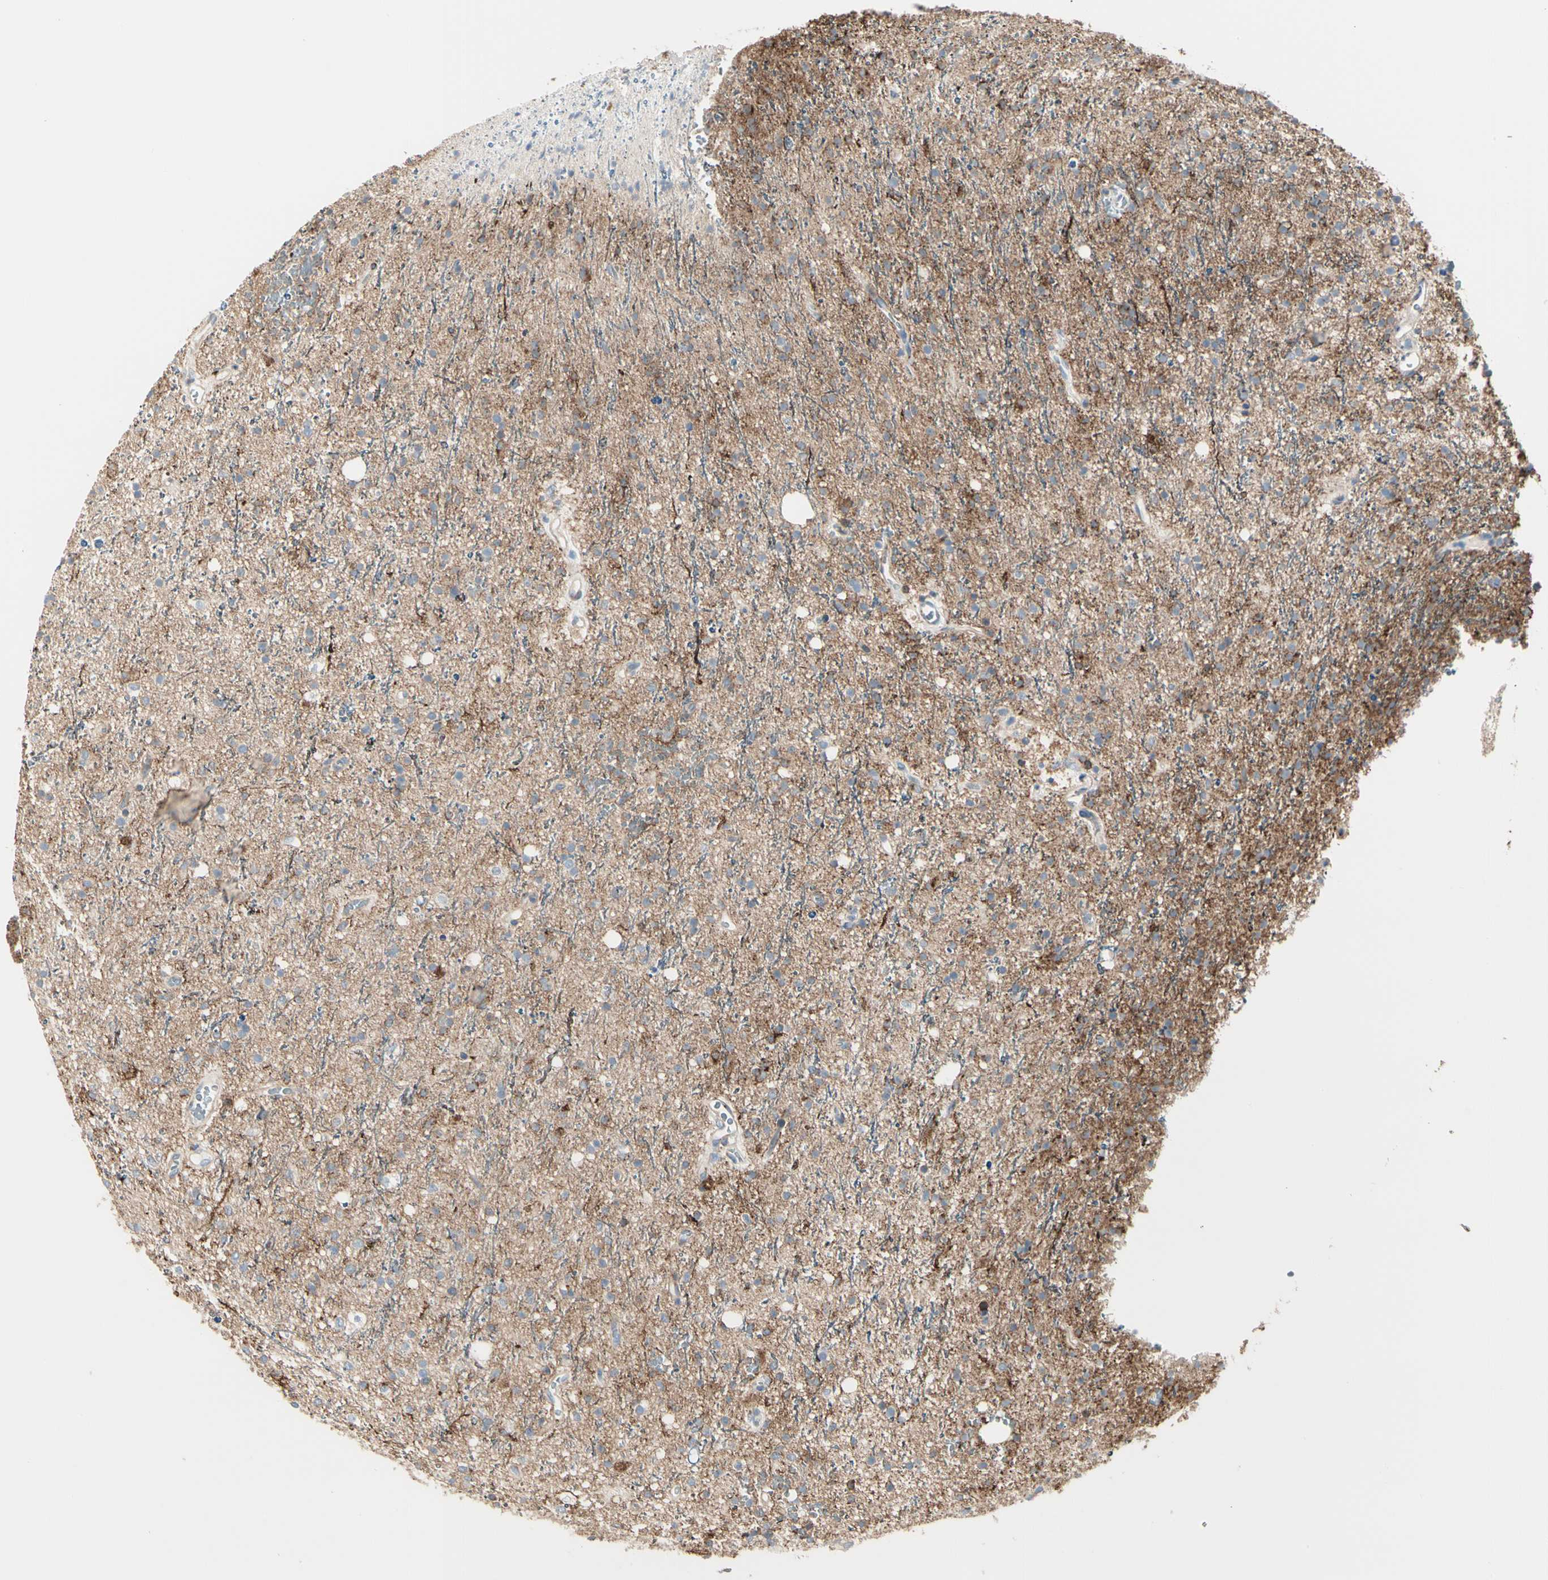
{"staining": {"intensity": "strong", "quantity": "<25%", "location": "cytoplasmic/membranous"}, "tissue": "glioma", "cell_type": "Tumor cells", "image_type": "cancer", "snomed": [{"axis": "morphology", "description": "Glioma, malignant, High grade"}, {"axis": "topography", "description": "Brain"}], "caption": "Glioma stained for a protein displays strong cytoplasmic/membranous positivity in tumor cells. (Brightfield microscopy of DAB IHC at high magnification).", "gene": "CLEC2B", "patient": {"sex": "male", "age": 47}}